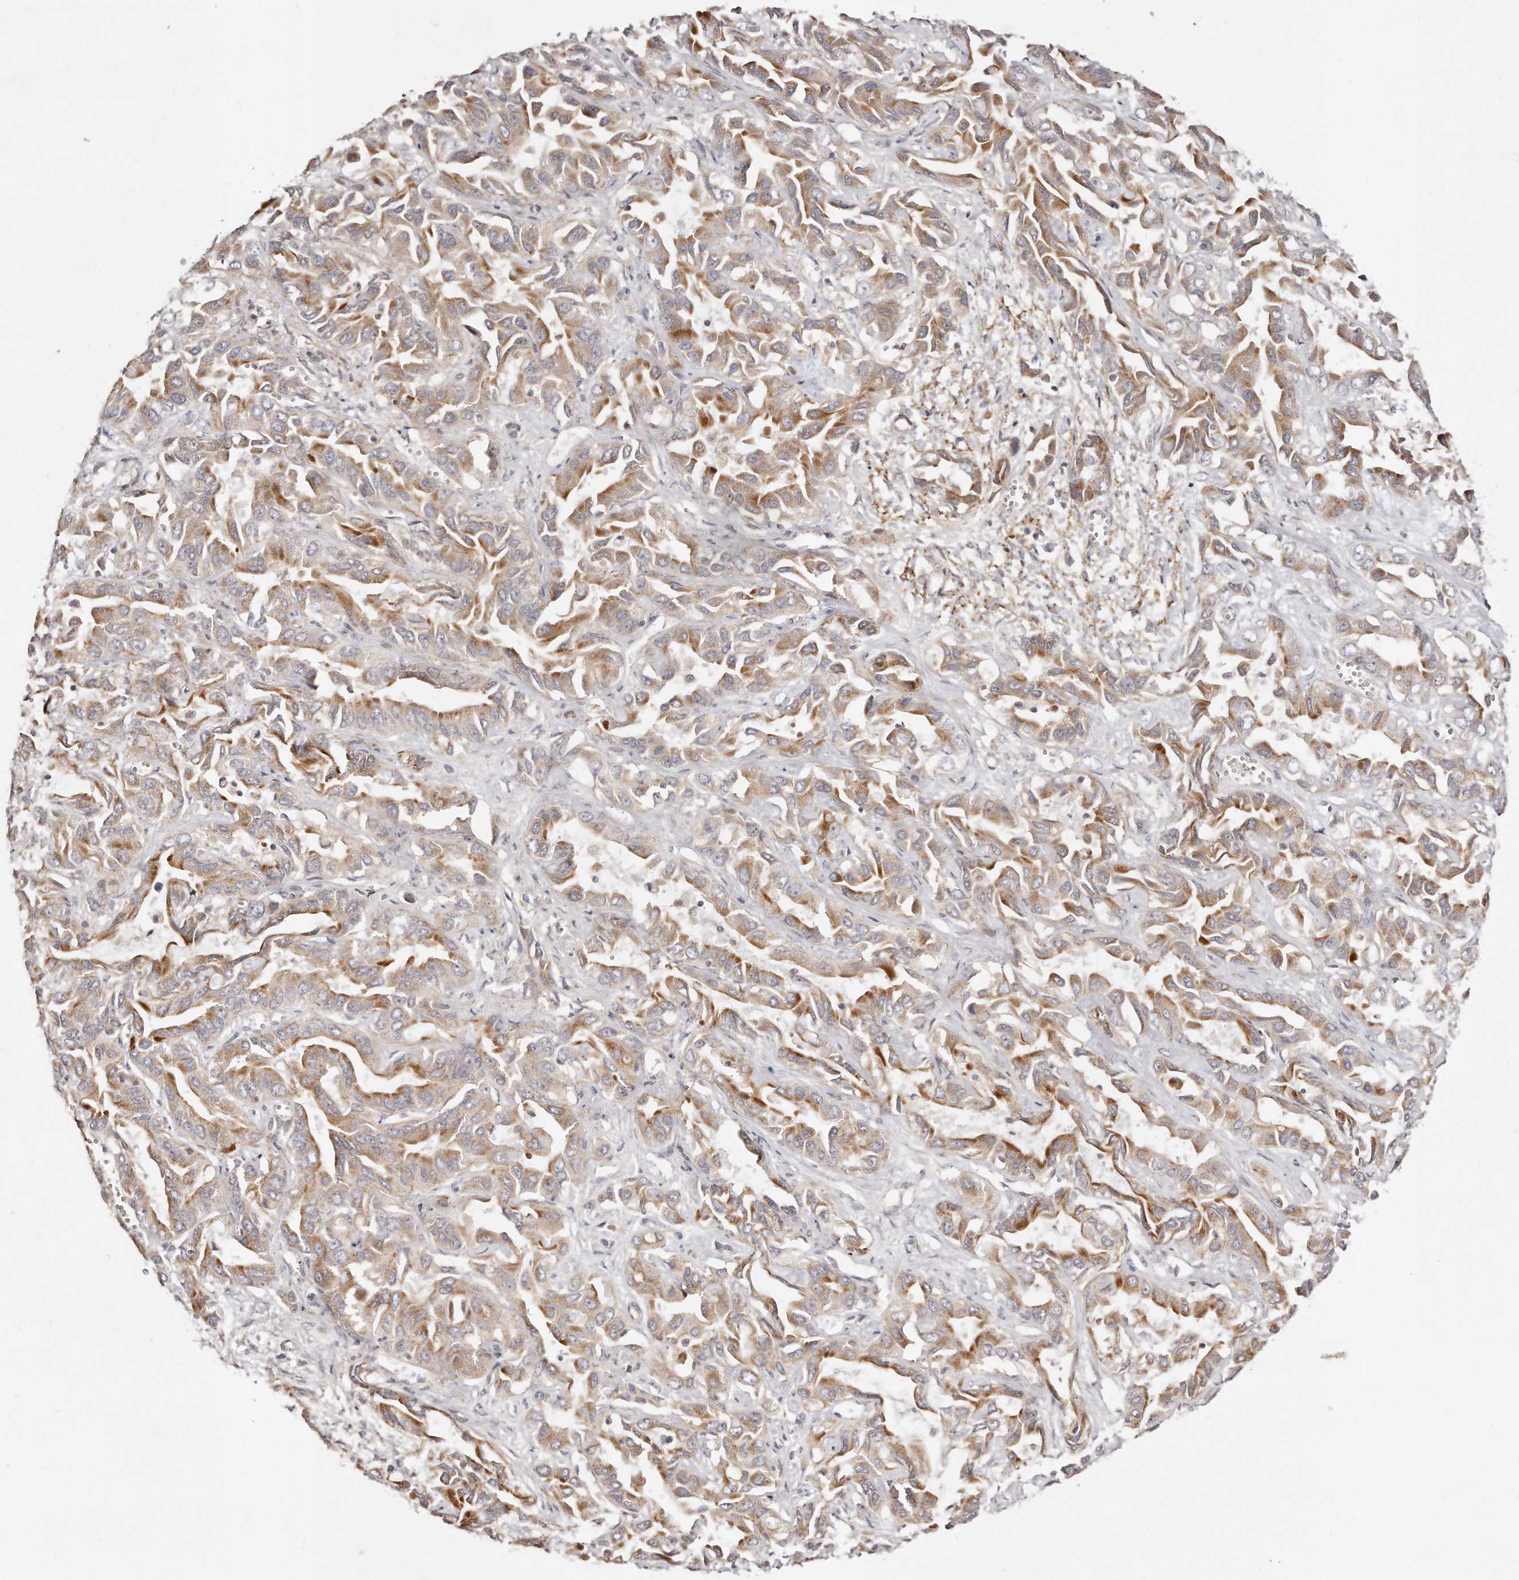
{"staining": {"intensity": "moderate", "quantity": "25%-75%", "location": "cytoplasmic/membranous"}, "tissue": "liver cancer", "cell_type": "Tumor cells", "image_type": "cancer", "snomed": [{"axis": "morphology", "description": "Cholangiocarcinoma"}, {"axis": "topography", "description": "Liver"}], "caption": "Protein expression analysis of liver cholangiocarcinoma displays moderate cytoplasmic/membranous positivity in about 25%-75% of tumor cells.", "gene": "GBP4", "patient": {"sex": "female", "age": 52}}